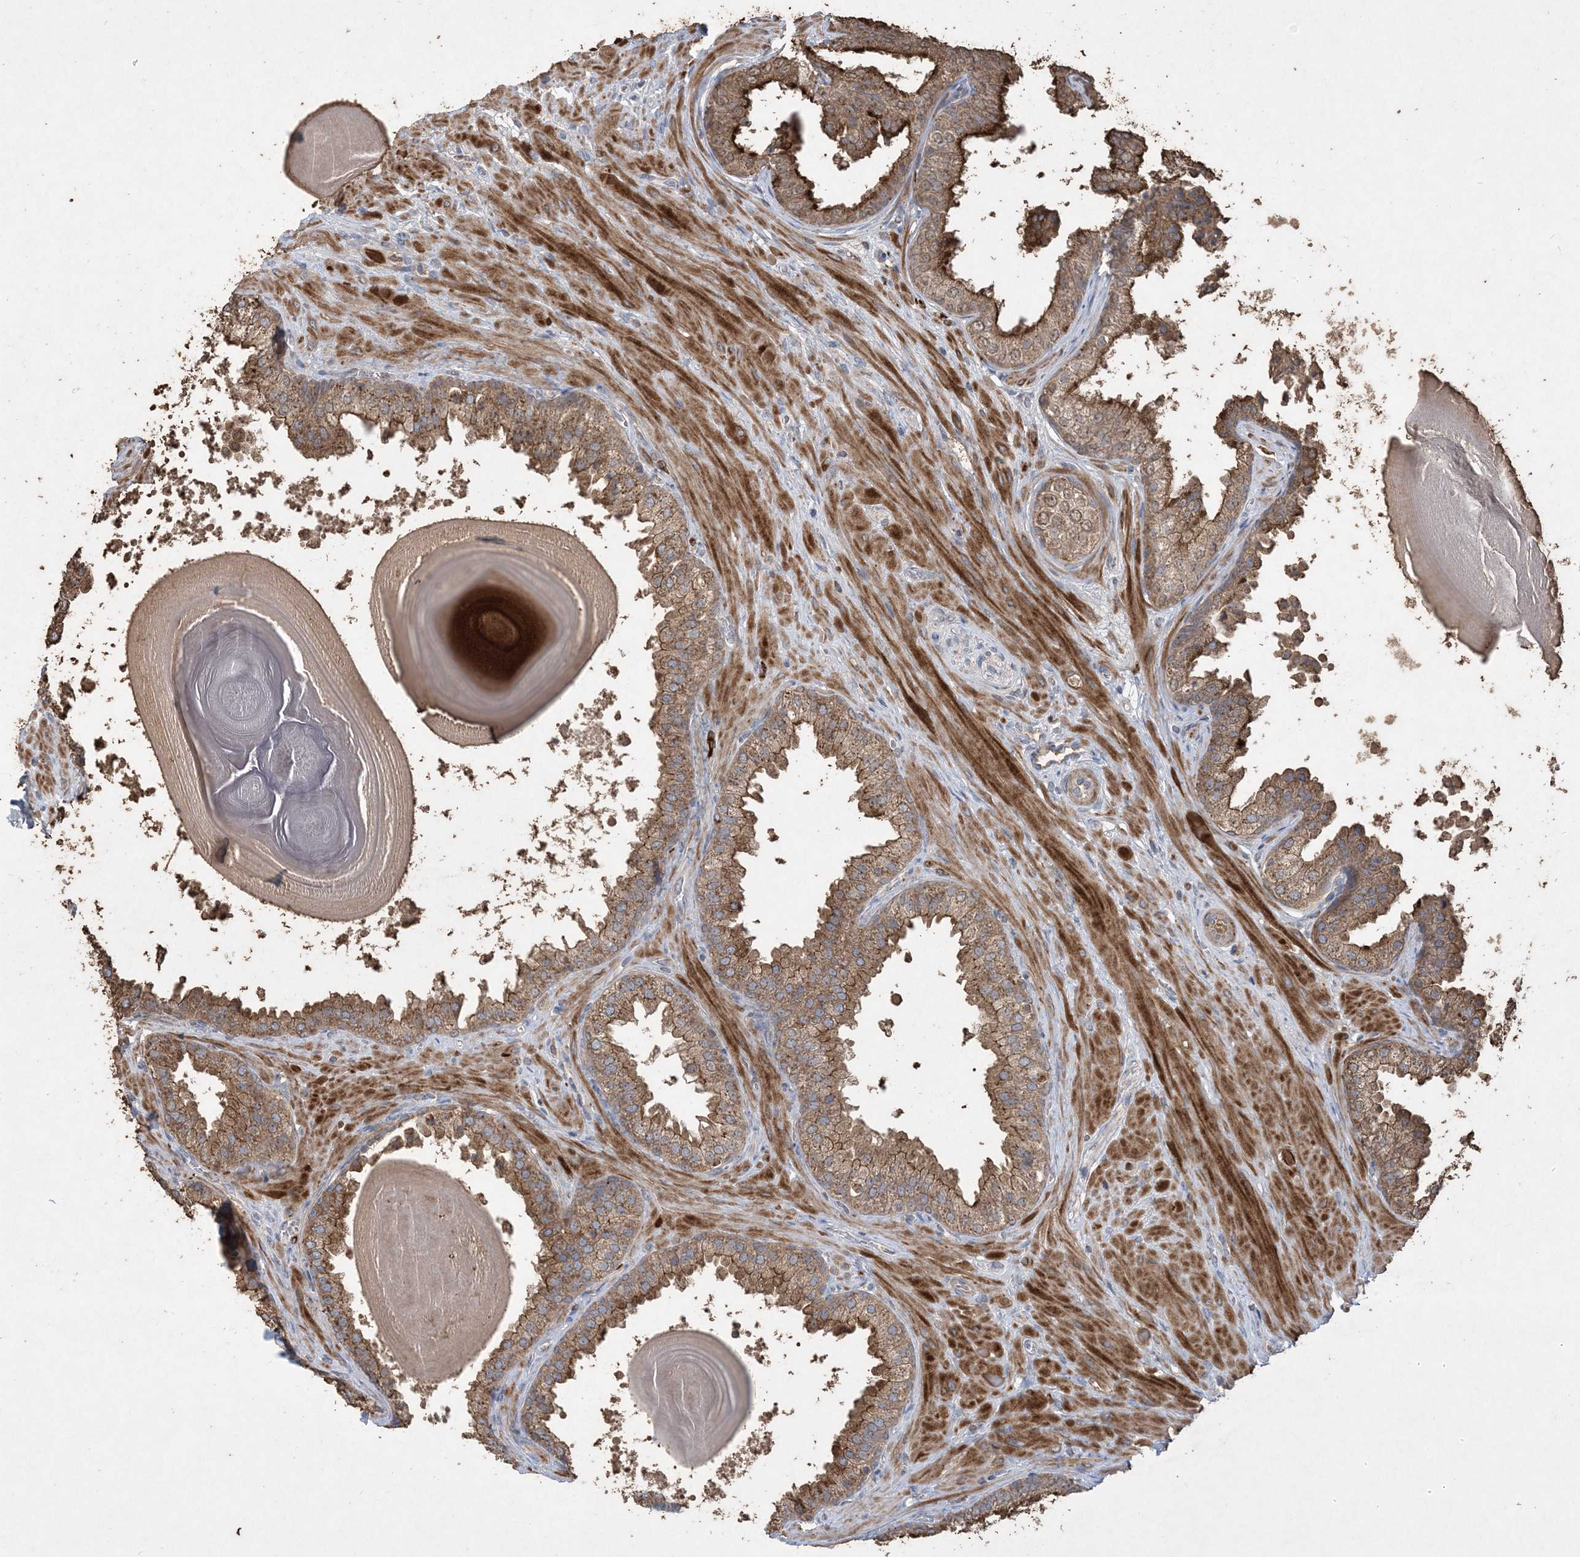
{"staining": {"intensity": "moderate", "quantity": ">75%", "location": "cytoplasmic/membranous"}, "tissue": "prostate", "cell_type": "Glandular cells", "image_type": "normal", "snomed": [{"axis": "morphology", "description": "Normal tissue, NOS"}, {"axis": "topography", "description": "Prostate"}], "caption": "Brown immunohistochemical staining in benign prostate exhibits moderate cytoplasmic/membranous staining in about >75% of glandular cells.", "gene": "MASP2", "patient": {"sex": "male", "age": 48}}